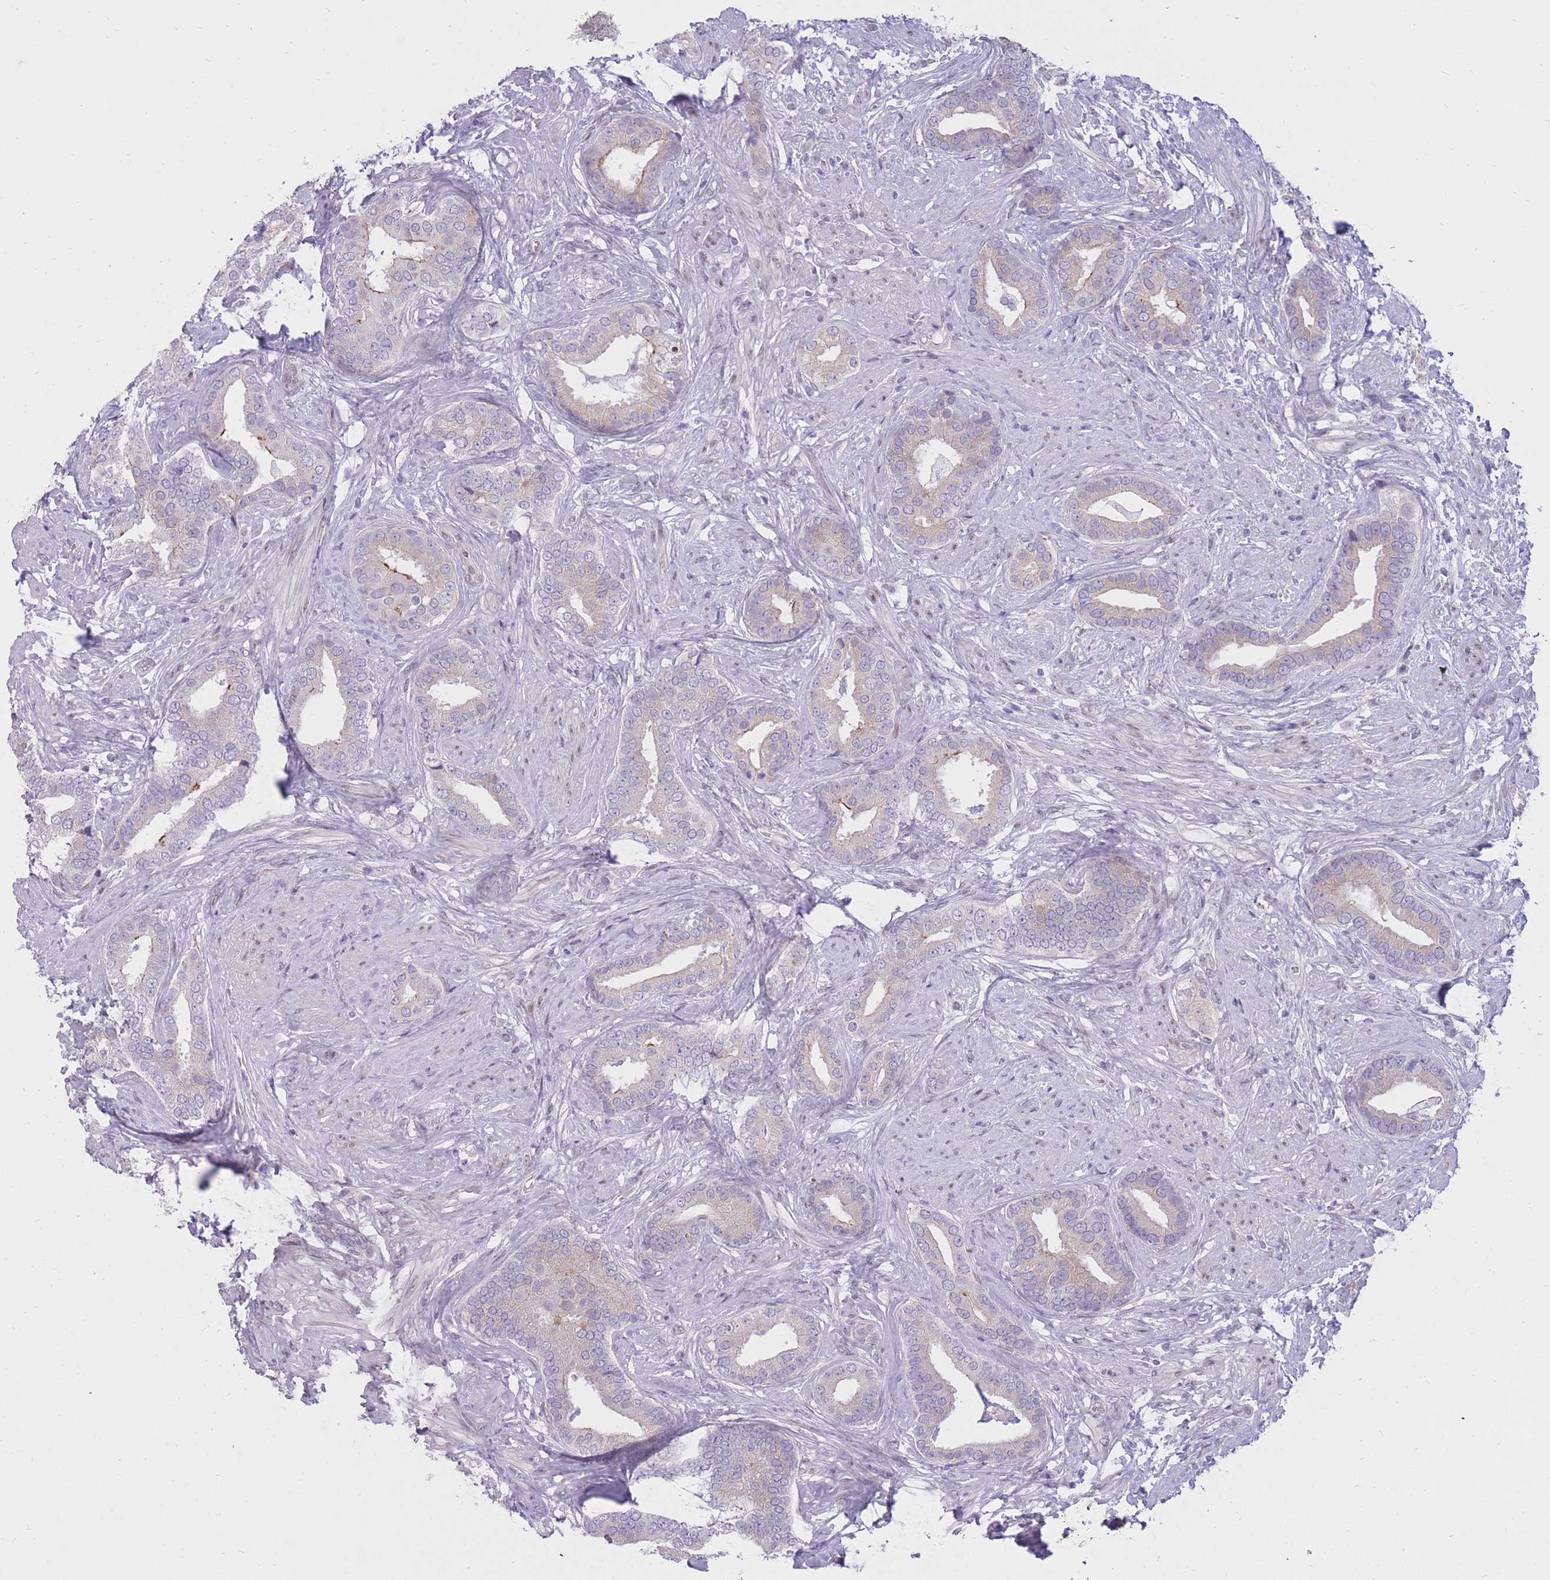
{"staining": {"intensity": "negative", "quantity": "none", "location": "none"}, "tissue": "prostate cancer", "cell_type": "Tumor cells", "image_type": "cancer", "snomed": [{"axis": "morphology", "description": "Adenocarcinoma, High grade"}, {"axis": "topography", "description": "Prostate"}], "caption": "Immunohistochemical staining of human high-grade adenocarcinoma (prostate) displays no significant positivity in tumor cells. Nuclei are stained in blue.", "gene": "HOOK2", "patient": {"sex": "male", "age": 55}}